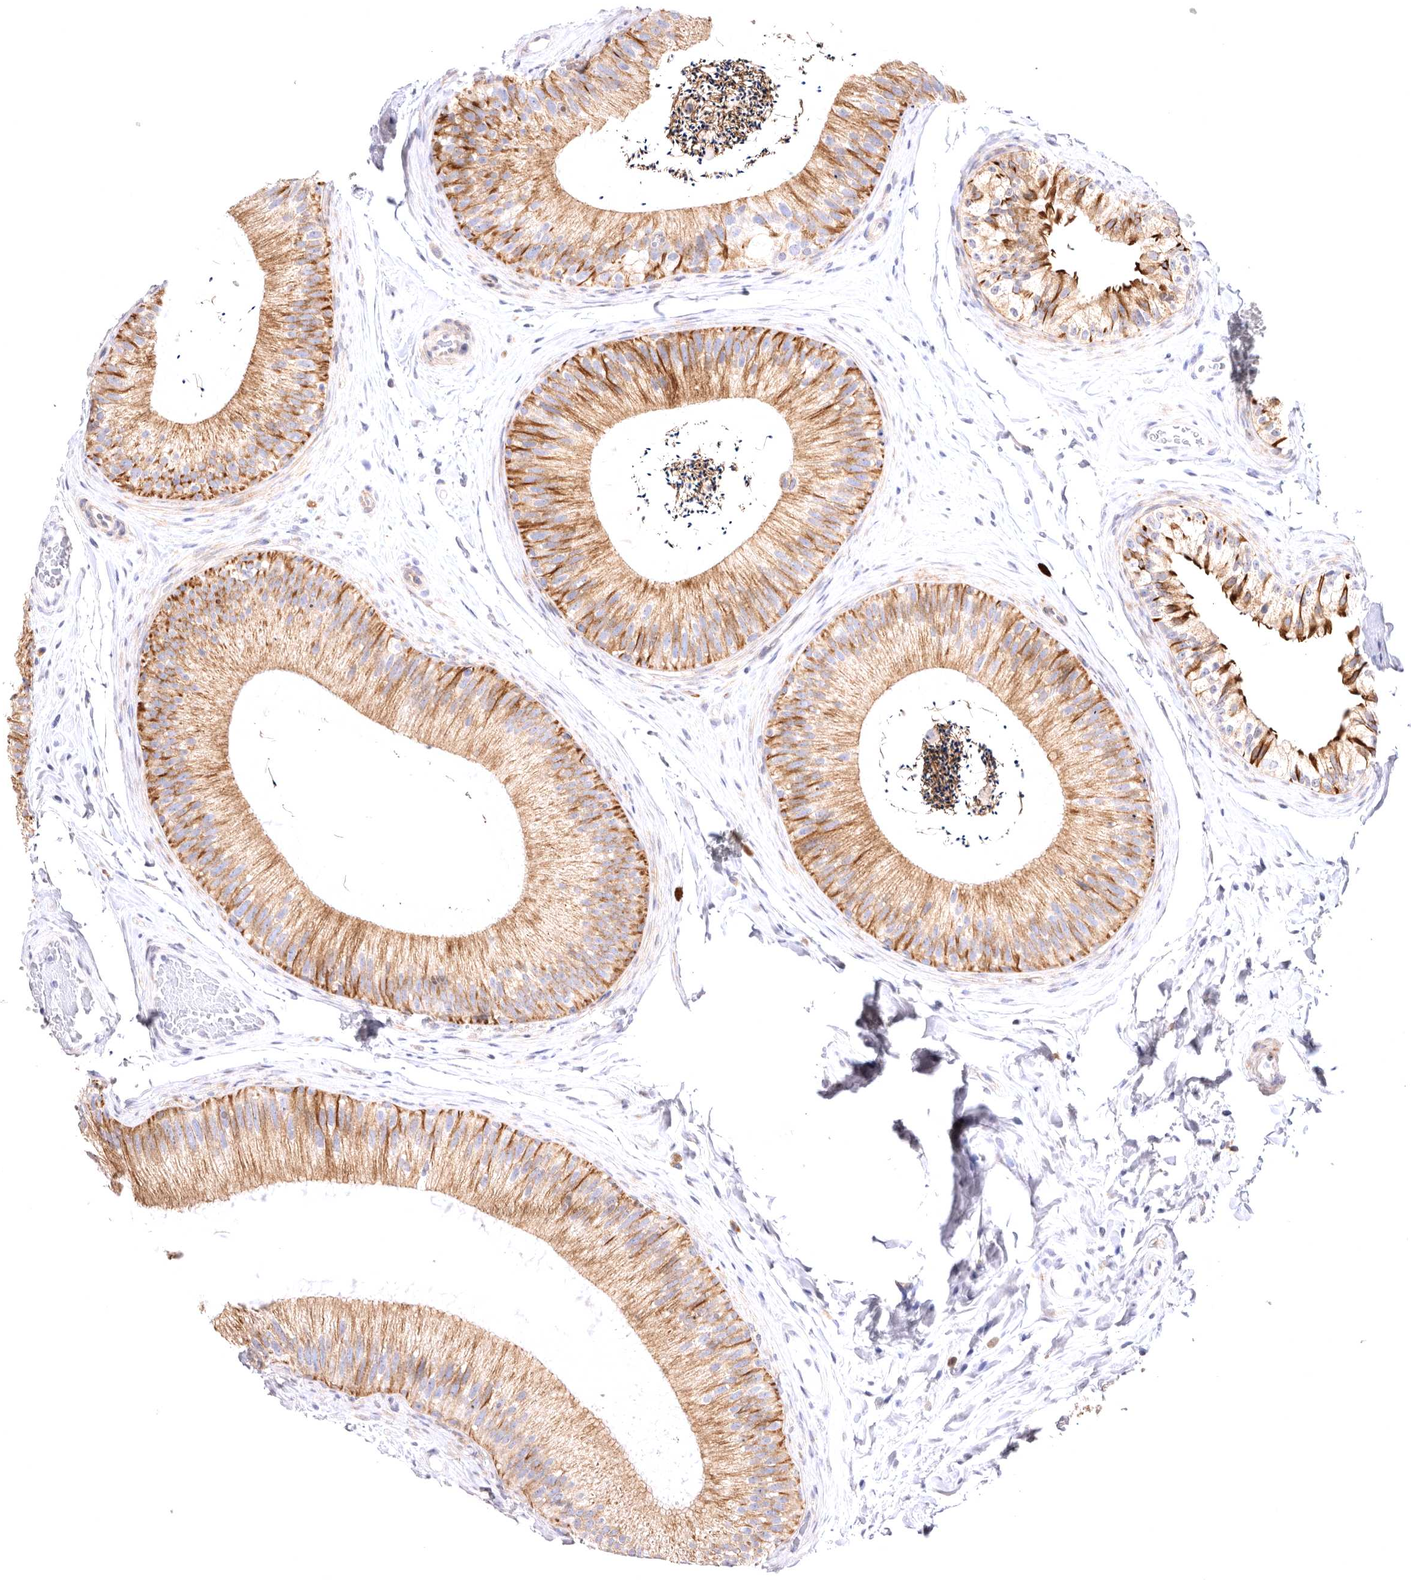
{"staining": {"intensity": "moderate", "quantity": "25%-75%", "location": "cytoplasmic/membranous"}, "tissue": "epididymis", "cell_type": "Glandular cells", "image_type": "normal", "snomed": [{"axis": "morphology", "description": "Normal tissue, NOS"}, {"axis": "topography", "description": "Epididymis"}], "caption": "A brown stain labels moderate cytoplasmic/membranous staining of a protein in glandular cells of benign human epididymis.", "gene": "VPS45", "patient": {"sex": "male", "age": 45}}